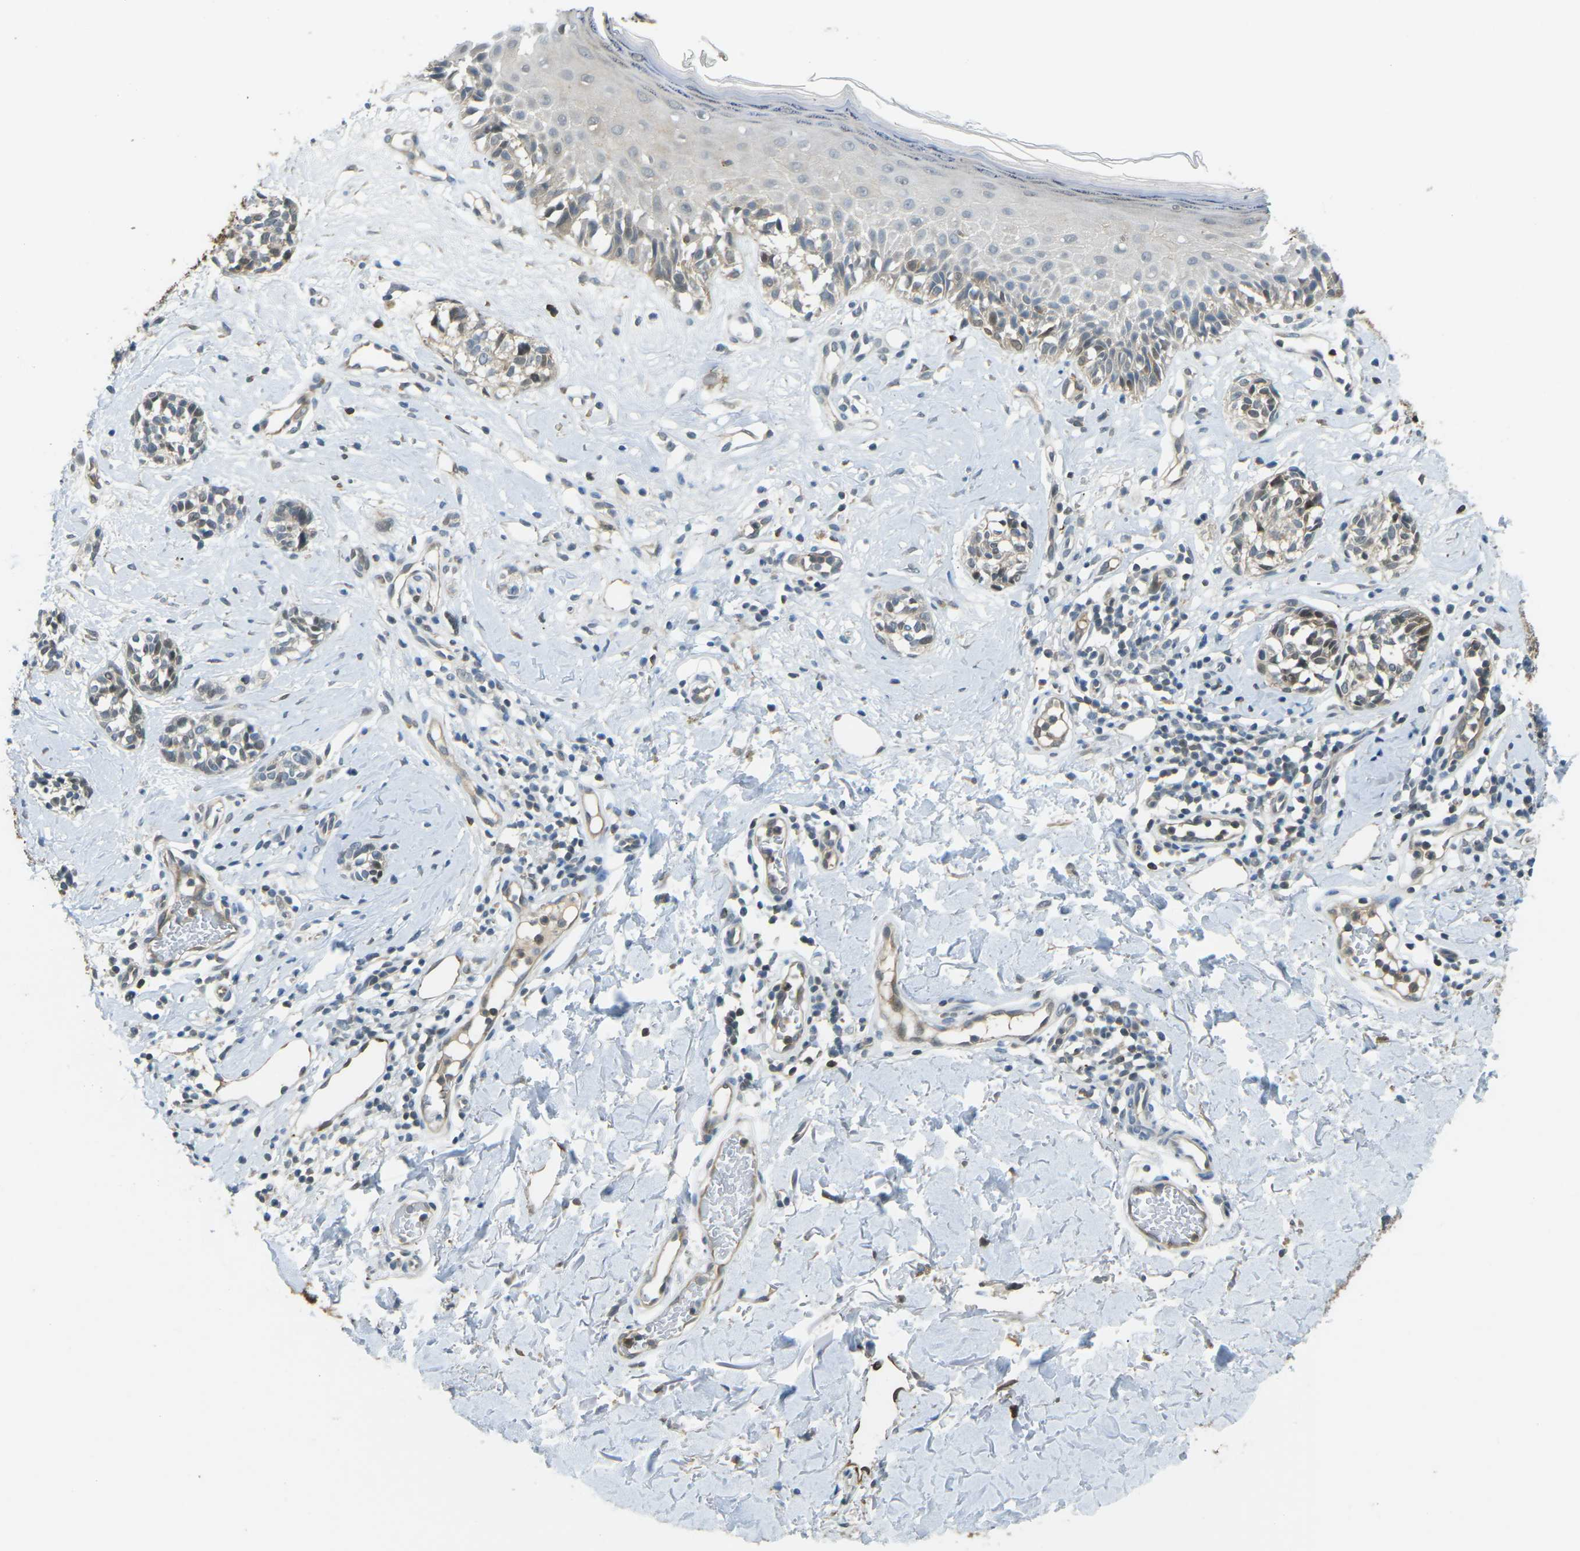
{"staining": {"intensity": "weak", "quantity": ">75%", "location": "cytoplasmic/membranous"}, "tissue": "melanoma", "cell_type": "Tumor cells", "image_type": "cancer", "snomed": [{"axis": "morphology", "description": "Malignant melanoma, NOS"}, {"axis": "topography", "description": "Skin"}], "caption": "Immunohistochemistry (DAB) staining of melanoma demonstrates weak cytoplasmic/membranous protein positivity in approximately >75% of tumor cells. (Brightfield microscopy of DAB IHC at high magnification).", "gene": "PIEZO2", "patient": {"sex": "male", "age": 64}}